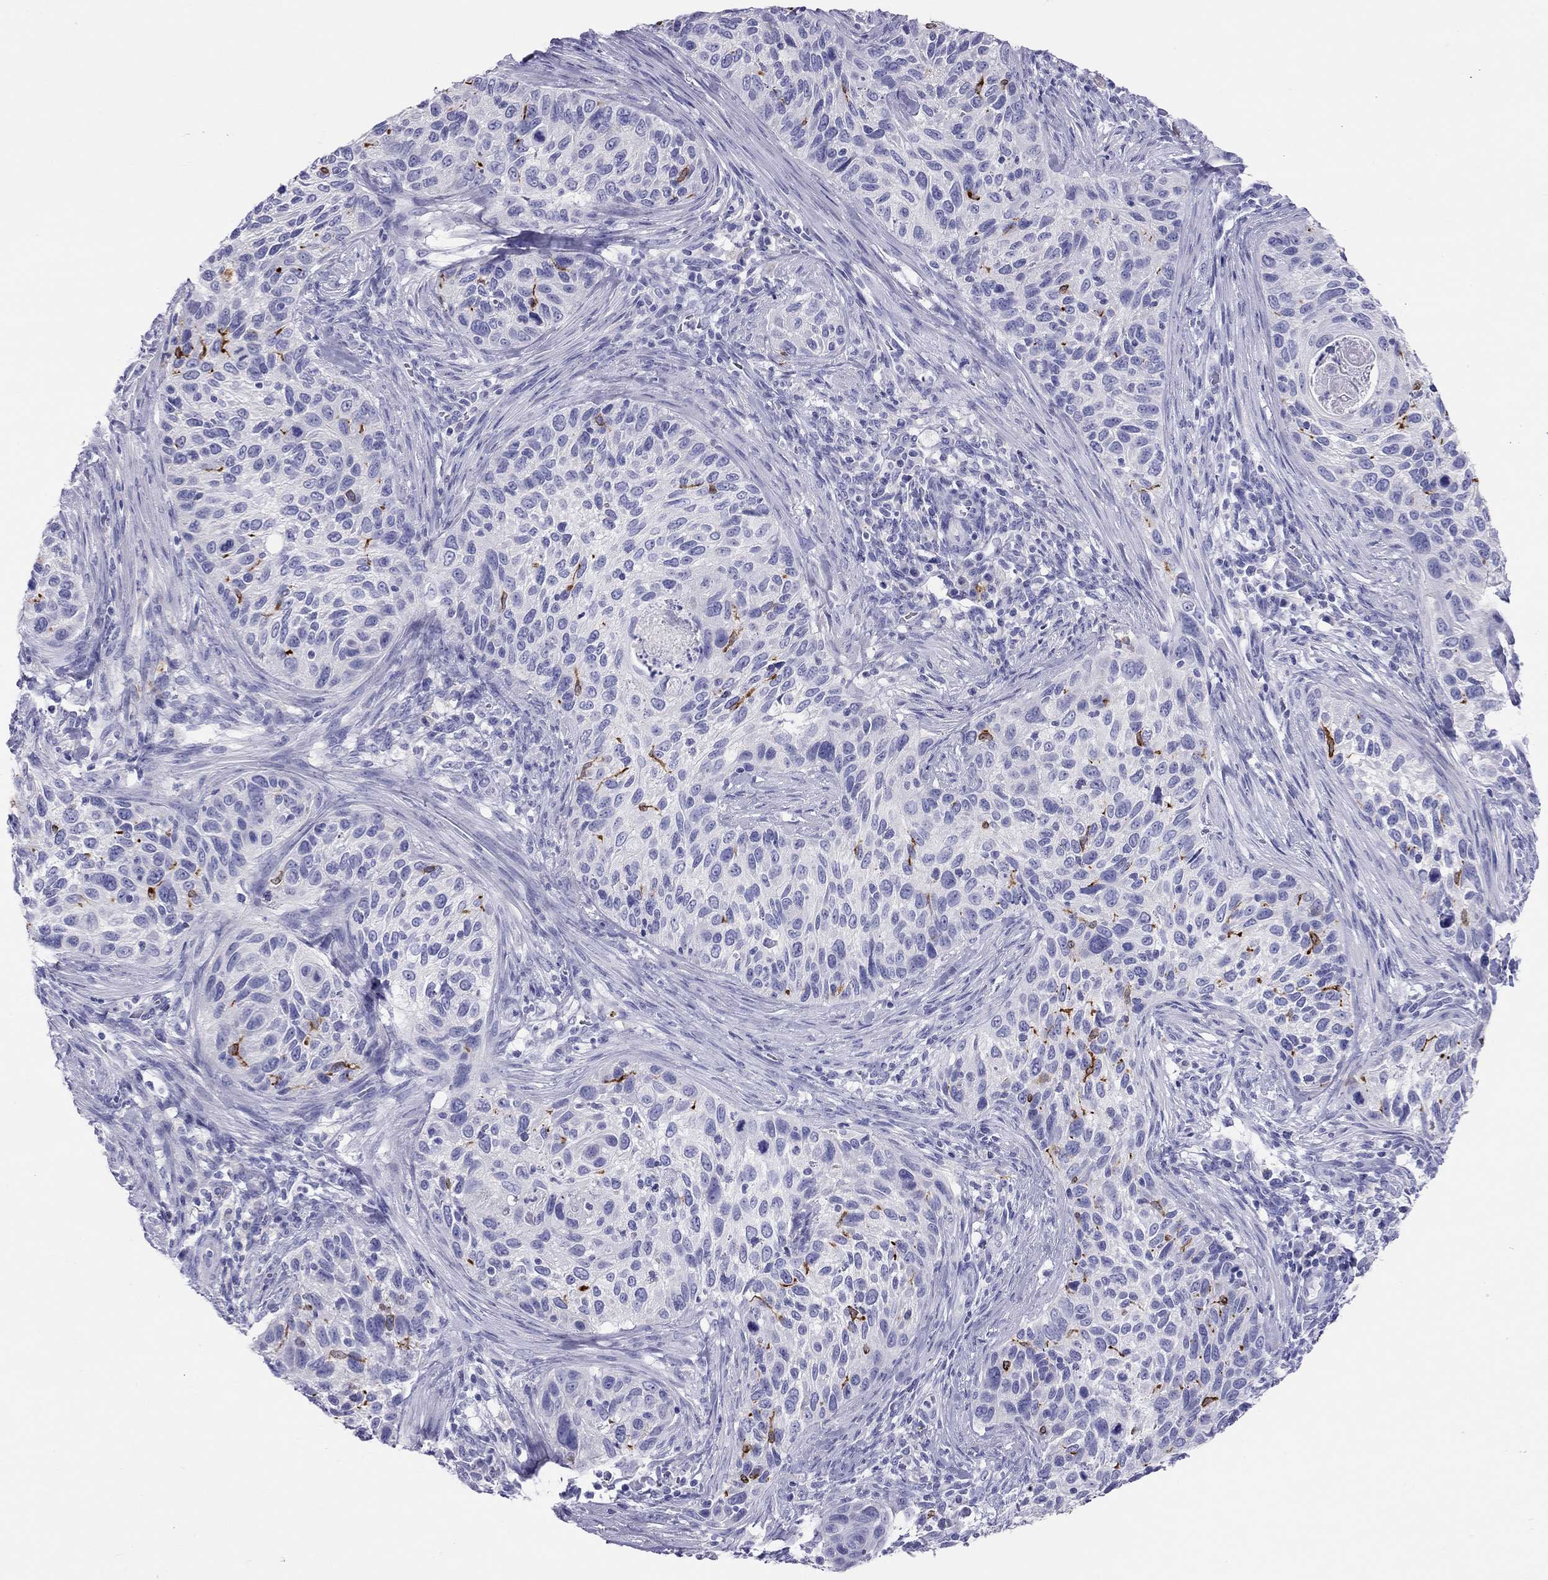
{"staining": {"intensity": "negative", "quantity": "none", "location": "none"}, "tissue": "cervical cancer", "cell_type": "Tumor cells", "image_type": "cancer", "snomed": [{"axis": "morphology", "description": "Squamous cell carcinoma, NOS"}, {"axis": "topography", "description": "Cervix"}], "caption": "IHC image of neoplastic tissue: human cervical squamous cell carcinoma stained with DAB displays no significant protein positivity in tumor cells.", "gene": "HLA-DQB2", "patient": {"sex": "female", "age": 70}}